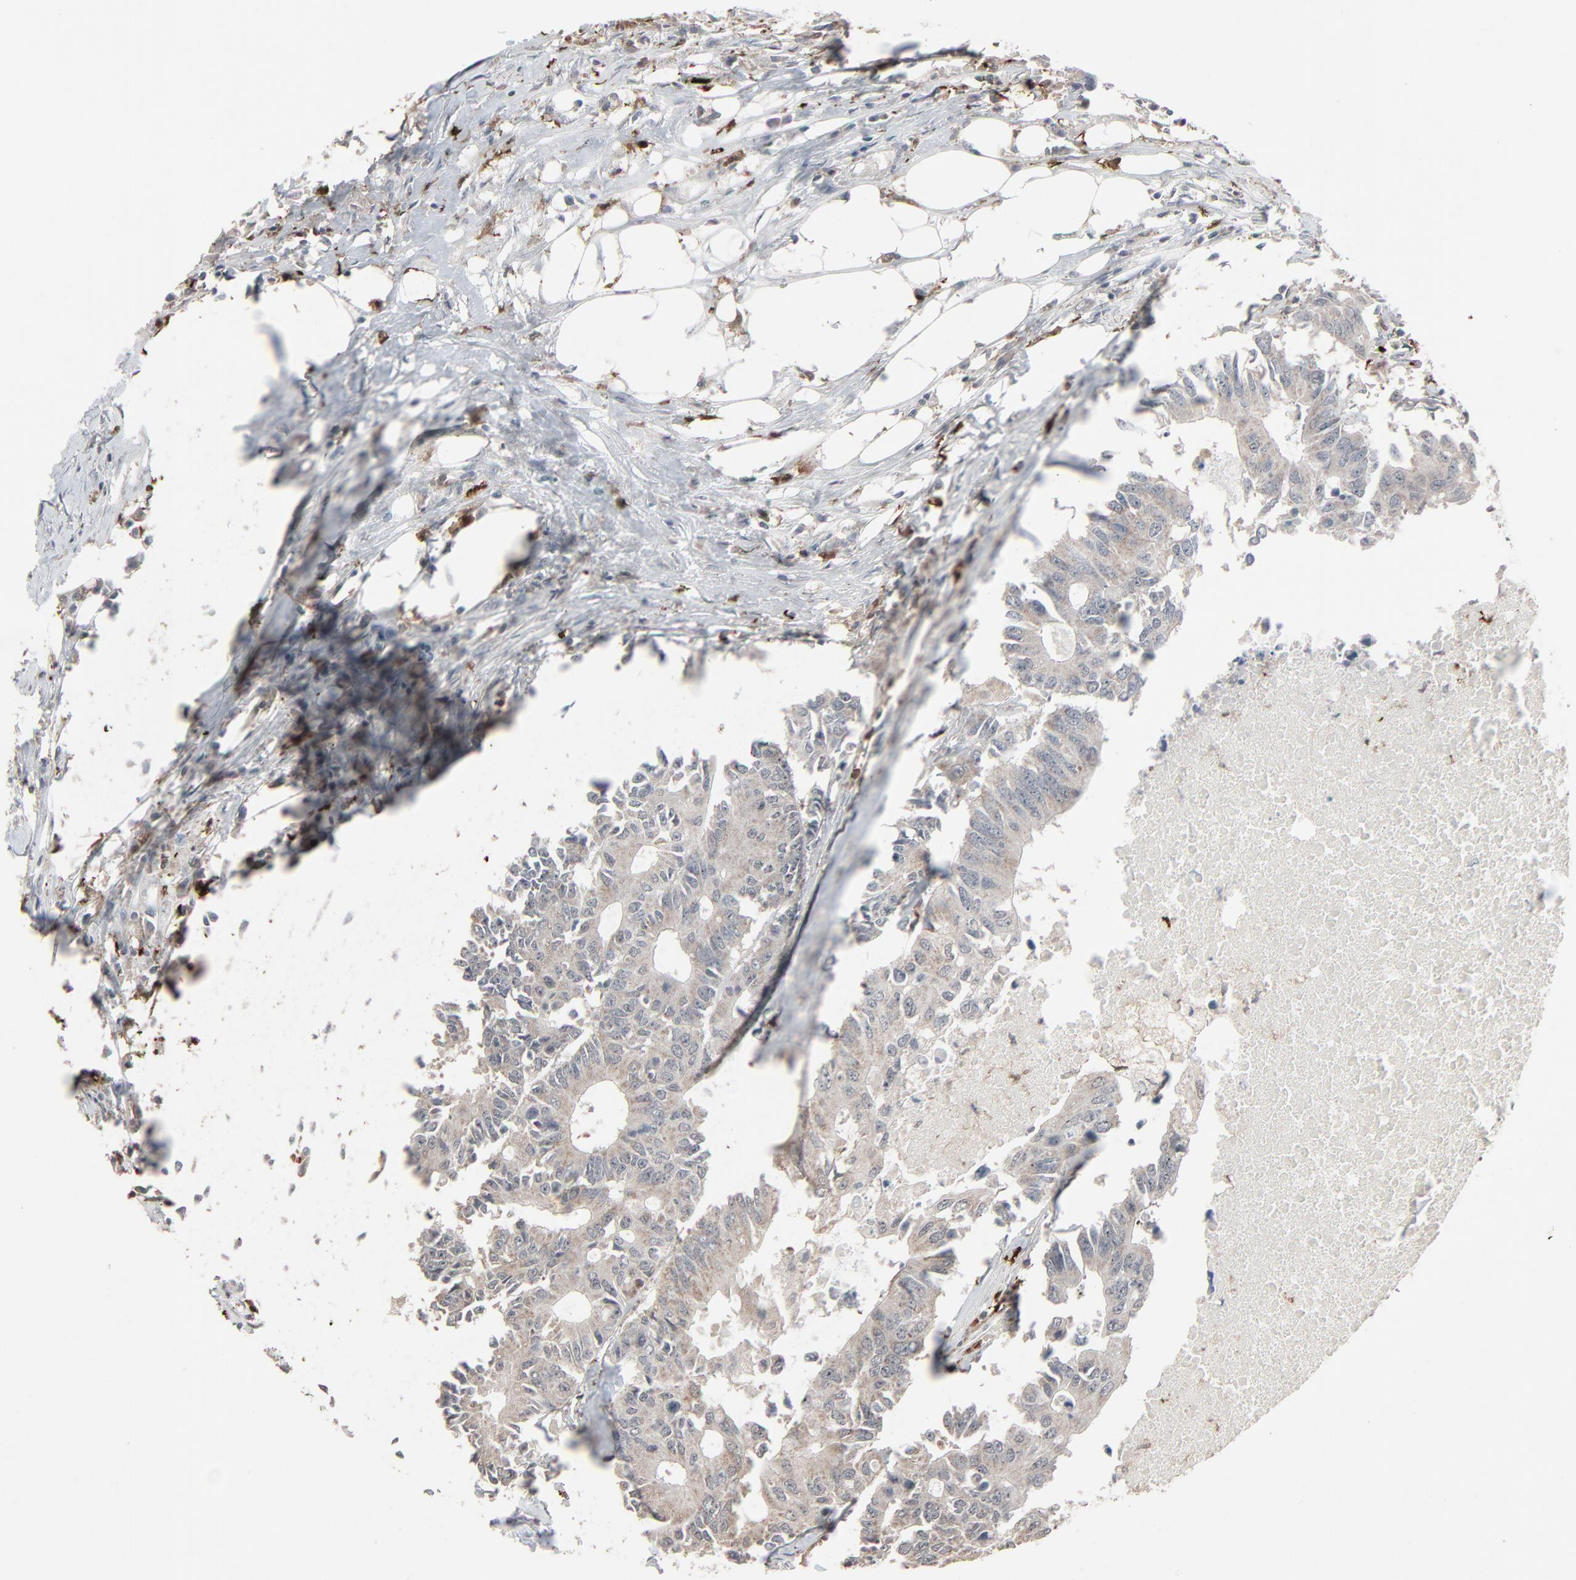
{"staining": {"intensity": "weak", "quantity": ">75%", "location": "cytoplasmic/membranous"}, "tissue": "colorectal cancer", "cell_type": "Tumor cells", "image_type": "cancer", "snomed": [{"axis": "morphology", "description": "Adenocarcinoma, NOS"}, {"axis": "topography", "description": "Colon"}], "caption": "Immunohistochemical staining of human colorectal cancer (adenocarcinoma) exhibits weak cytoplasmic/membranous protein positivity in approximately >75% of tumor cells.", "gene": "DOCK8", "patient": {"sex": "male", "age": 71}}